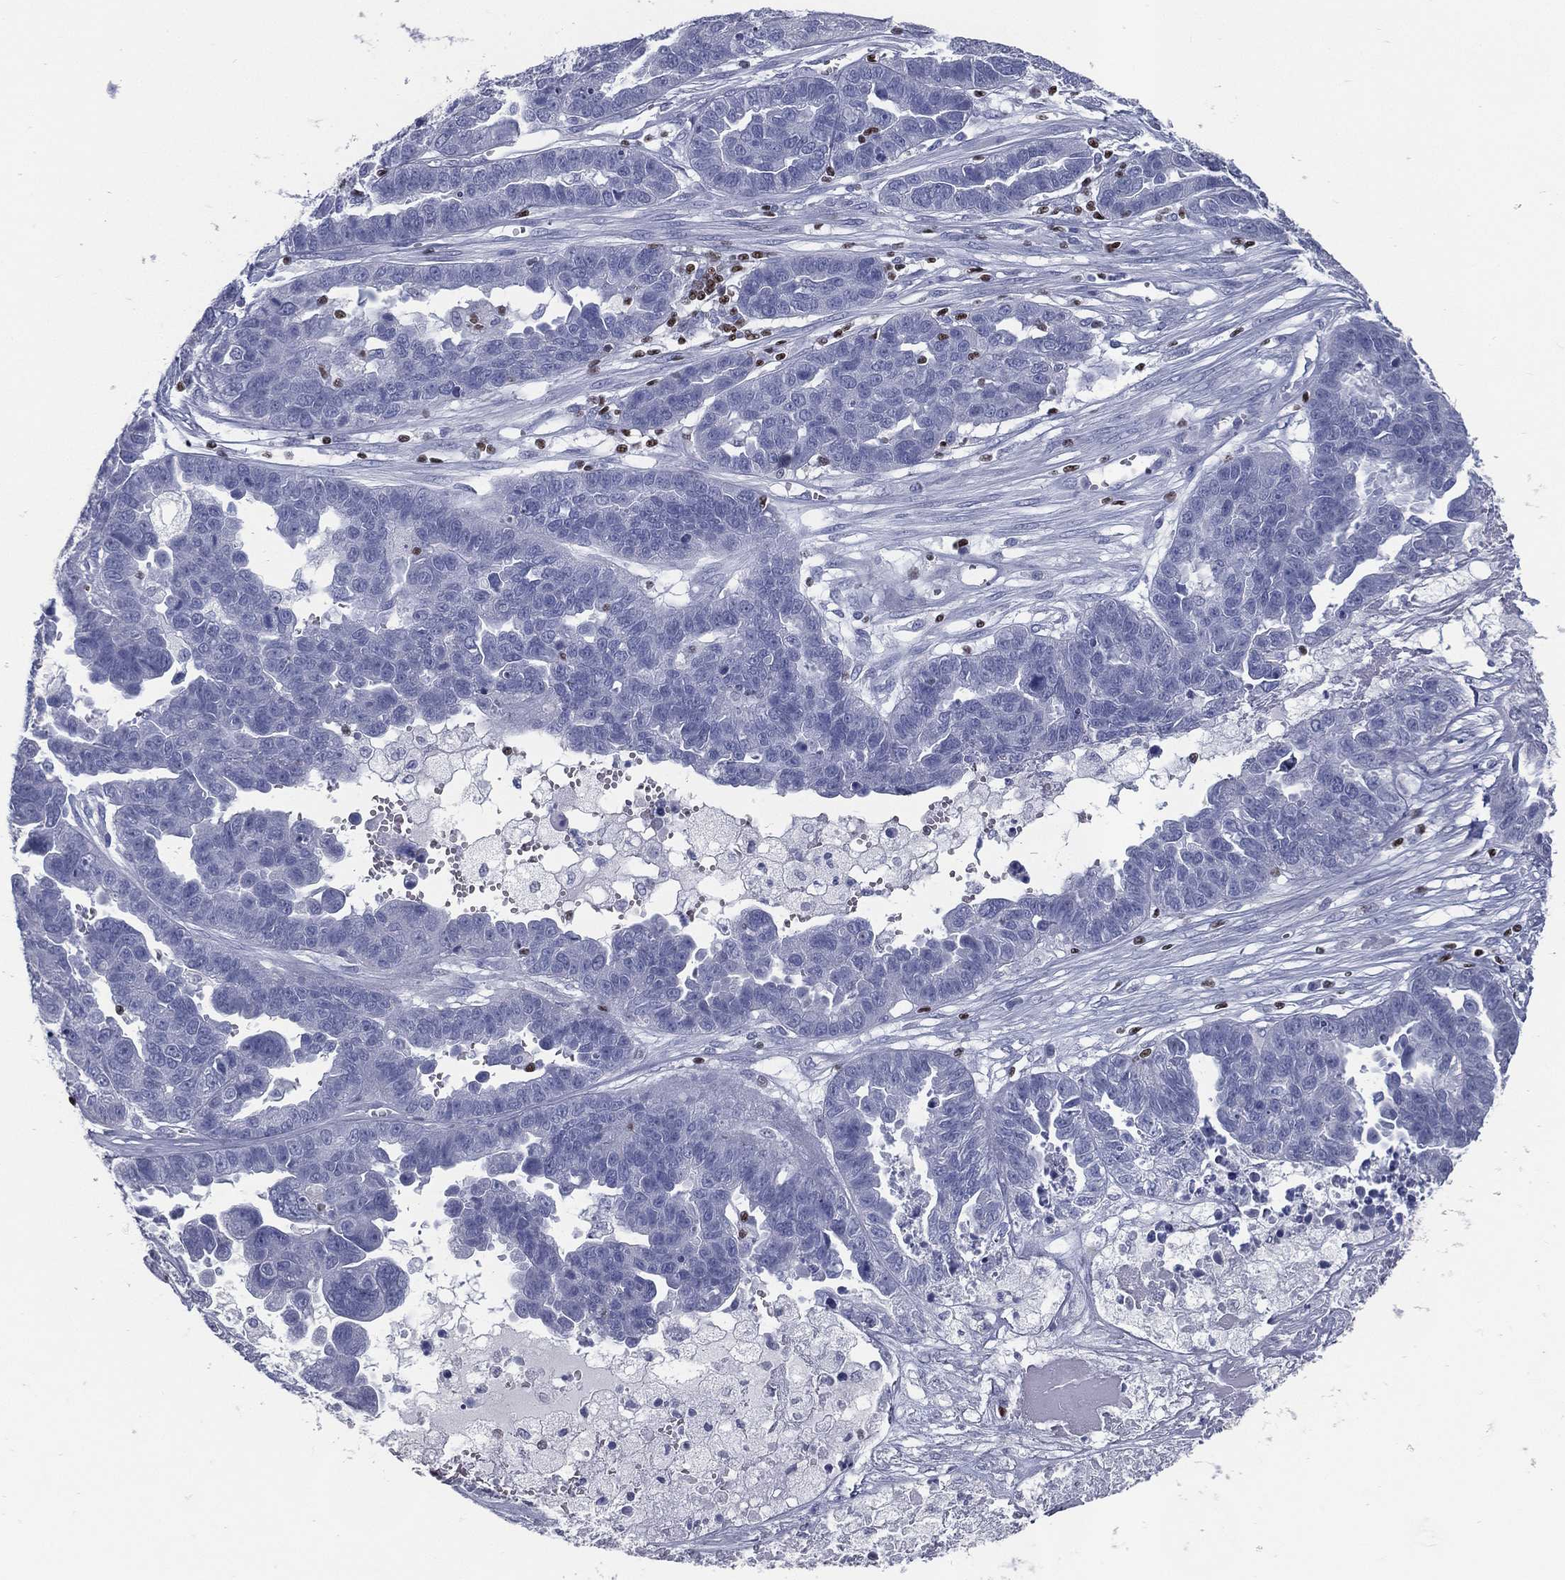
{"staining": {"intensity": "negative", "quantity": "none", "location": "none"}, "tissue": "ovarian cancer", "cell_type": "Tumor cells", "image_type": "cancer", "snomed": [{"axis": "morphology", "description": "Cystadenocarcinoma, serous, NOS"}, {"axis": "topography", "description": "Ovary"}], "caption": "Serous cystadenocarcinoma (ovarian) was stained to show a protein in brown. There is no significant positivity in tumor cells.", "gene": "PYHIN1", "patient": {"sex": "female", "age": 87}}